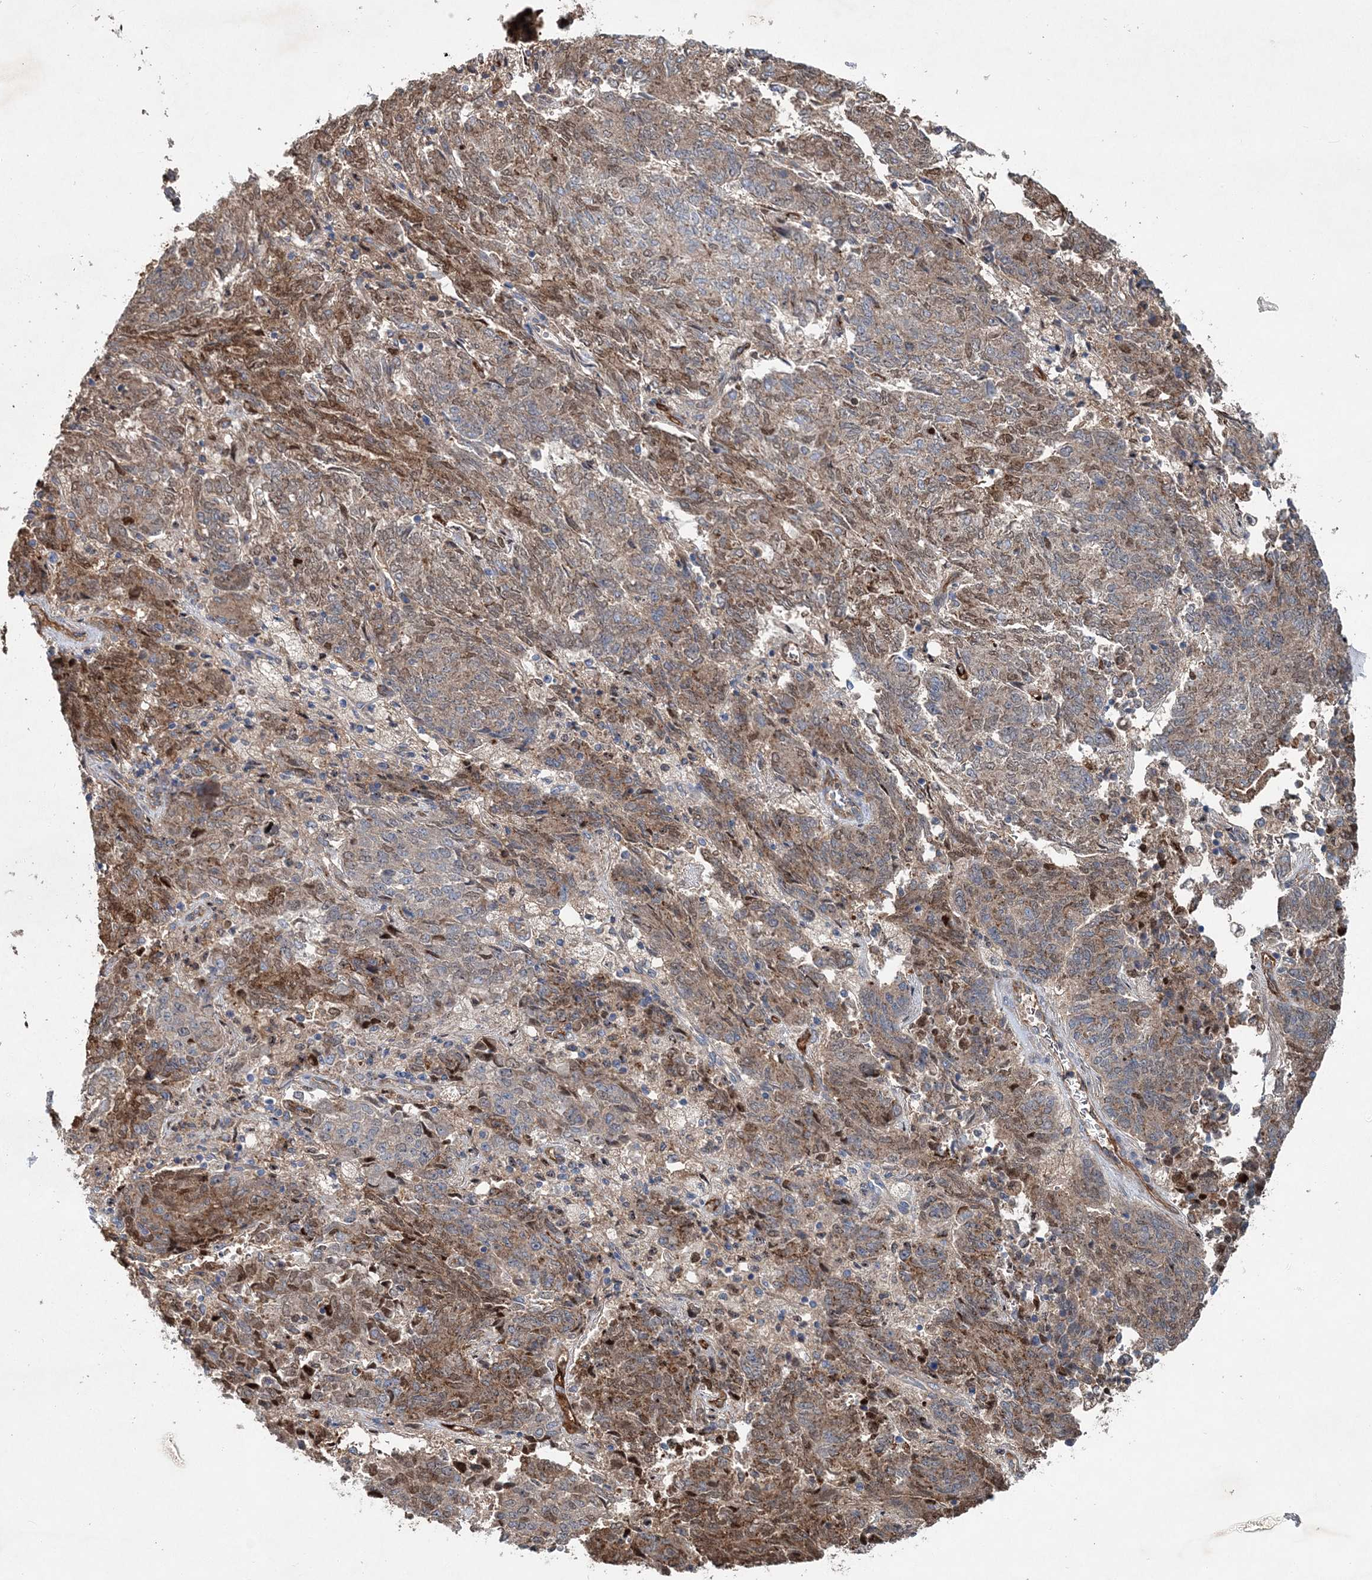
{"staining": {"intensity": "moderate", "quantity": "25%-75%", "location": "cytoplasmic/membranous,nuclear"}, "tissue": "endometrial cancer", "cell_type": "Tumor cells", "image_type": "cancer", "snomed": [{"axis": "morphology", "description": "Adenocarcinoma, NOS"}, {"axis": "topography", "description": "Endometrium"}], "caption": "Adenocarcinoma (endometrial) stained with DAB IHC displays medium levels of moderate cytoplasmic/membranous and nuclear positivity in about 25%-75% of tumor cells.", "gene": "SPOPL", "patient": {"sex": "female", "age": 80}}